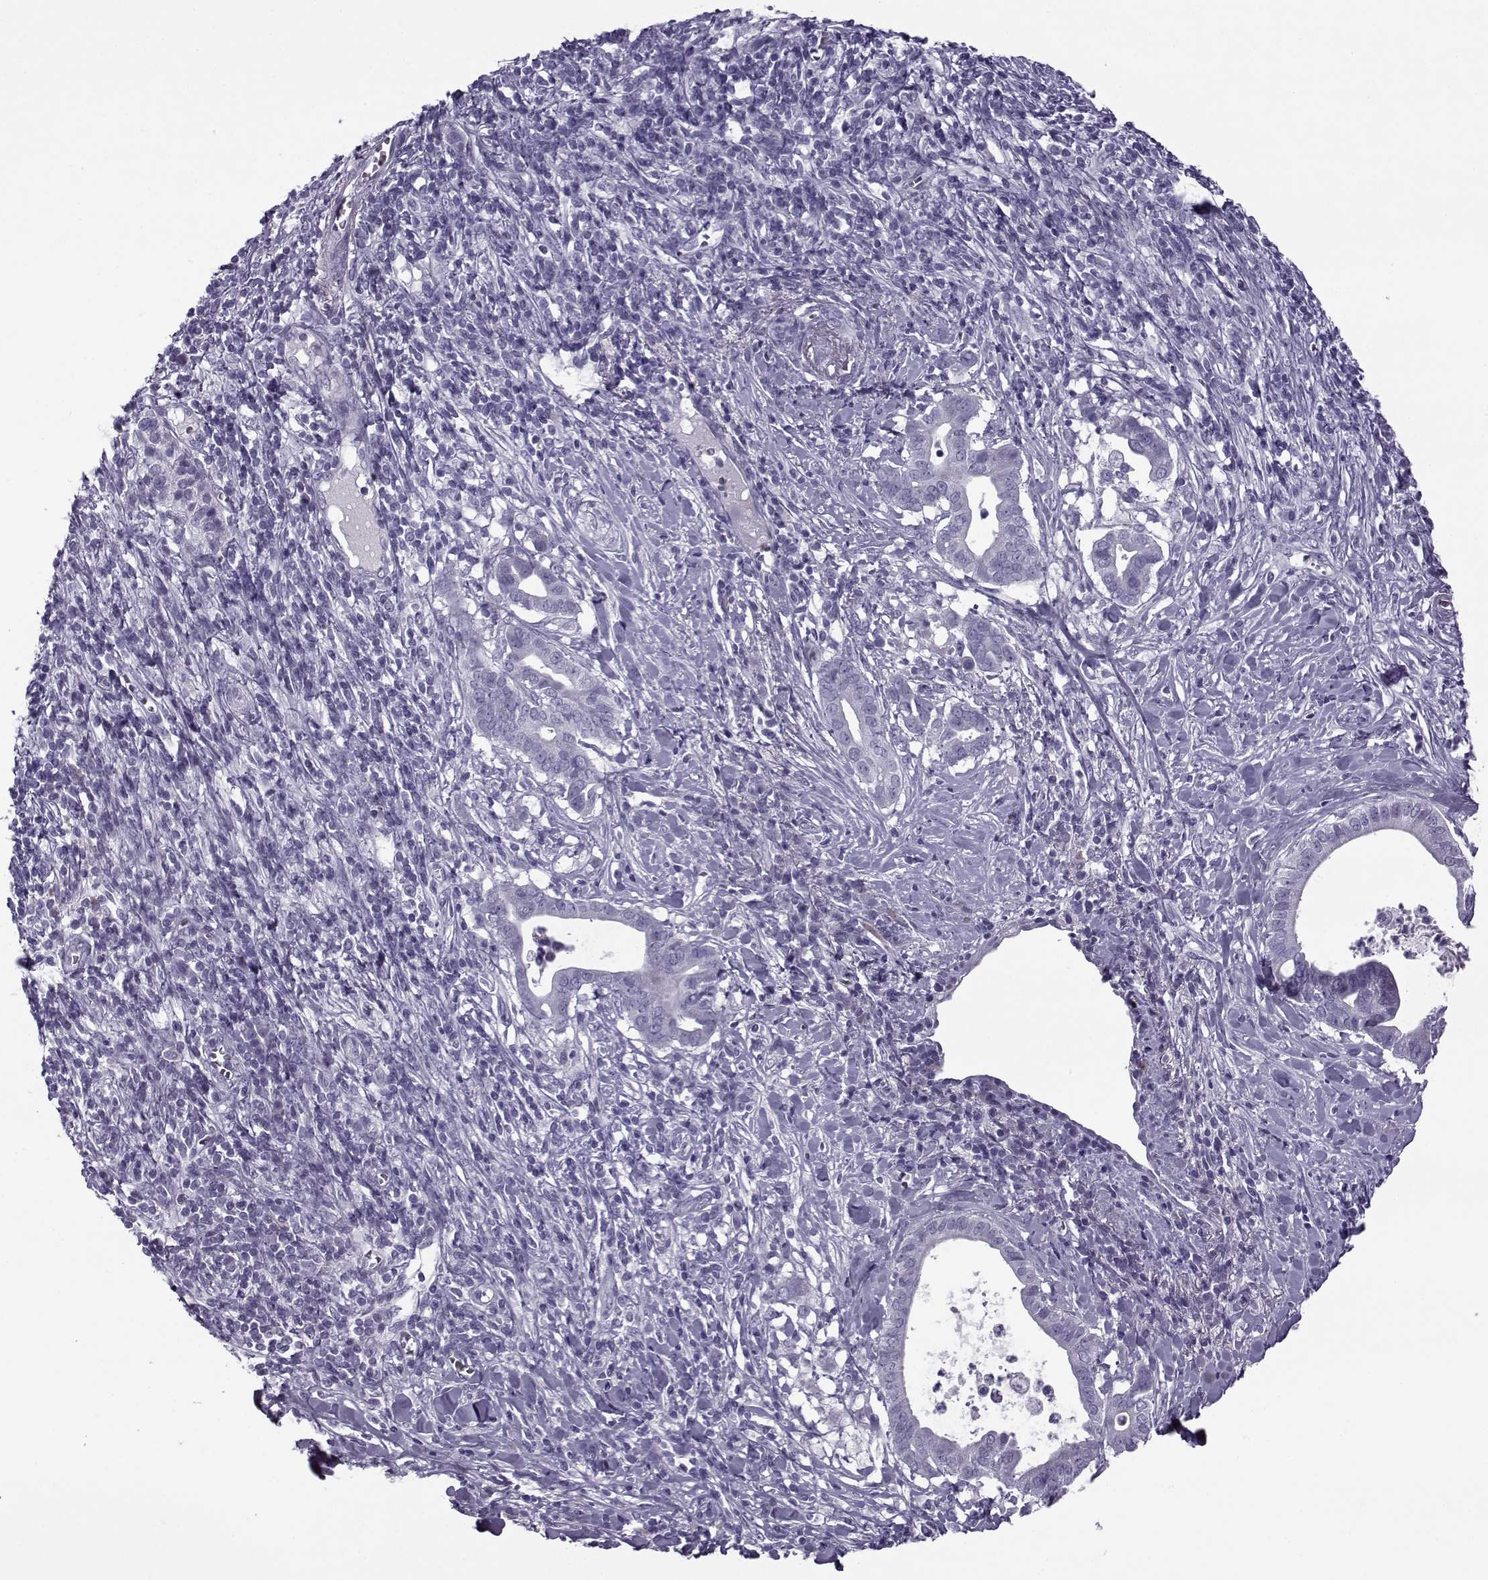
{"staining": {"intensity": "negative", "quantity": "none", "location": "none"}, "tissue": "pancreatic cancer", "cell_type": "Tumor cells", "image_type": "cancer", "snomed": [{"axis": "morphology", "description": "Adenocarcinoma, NOS"}, {"axis": "topography", "description": "Pancreas"}], "caption": "An immunohistochemistry (IHC) image of pancreatic cancer is shown. There is no staining in tumor cells of pancreatic cancer.", "gene": "OIP5", "patient": {"sex": "male", "age": 61}}